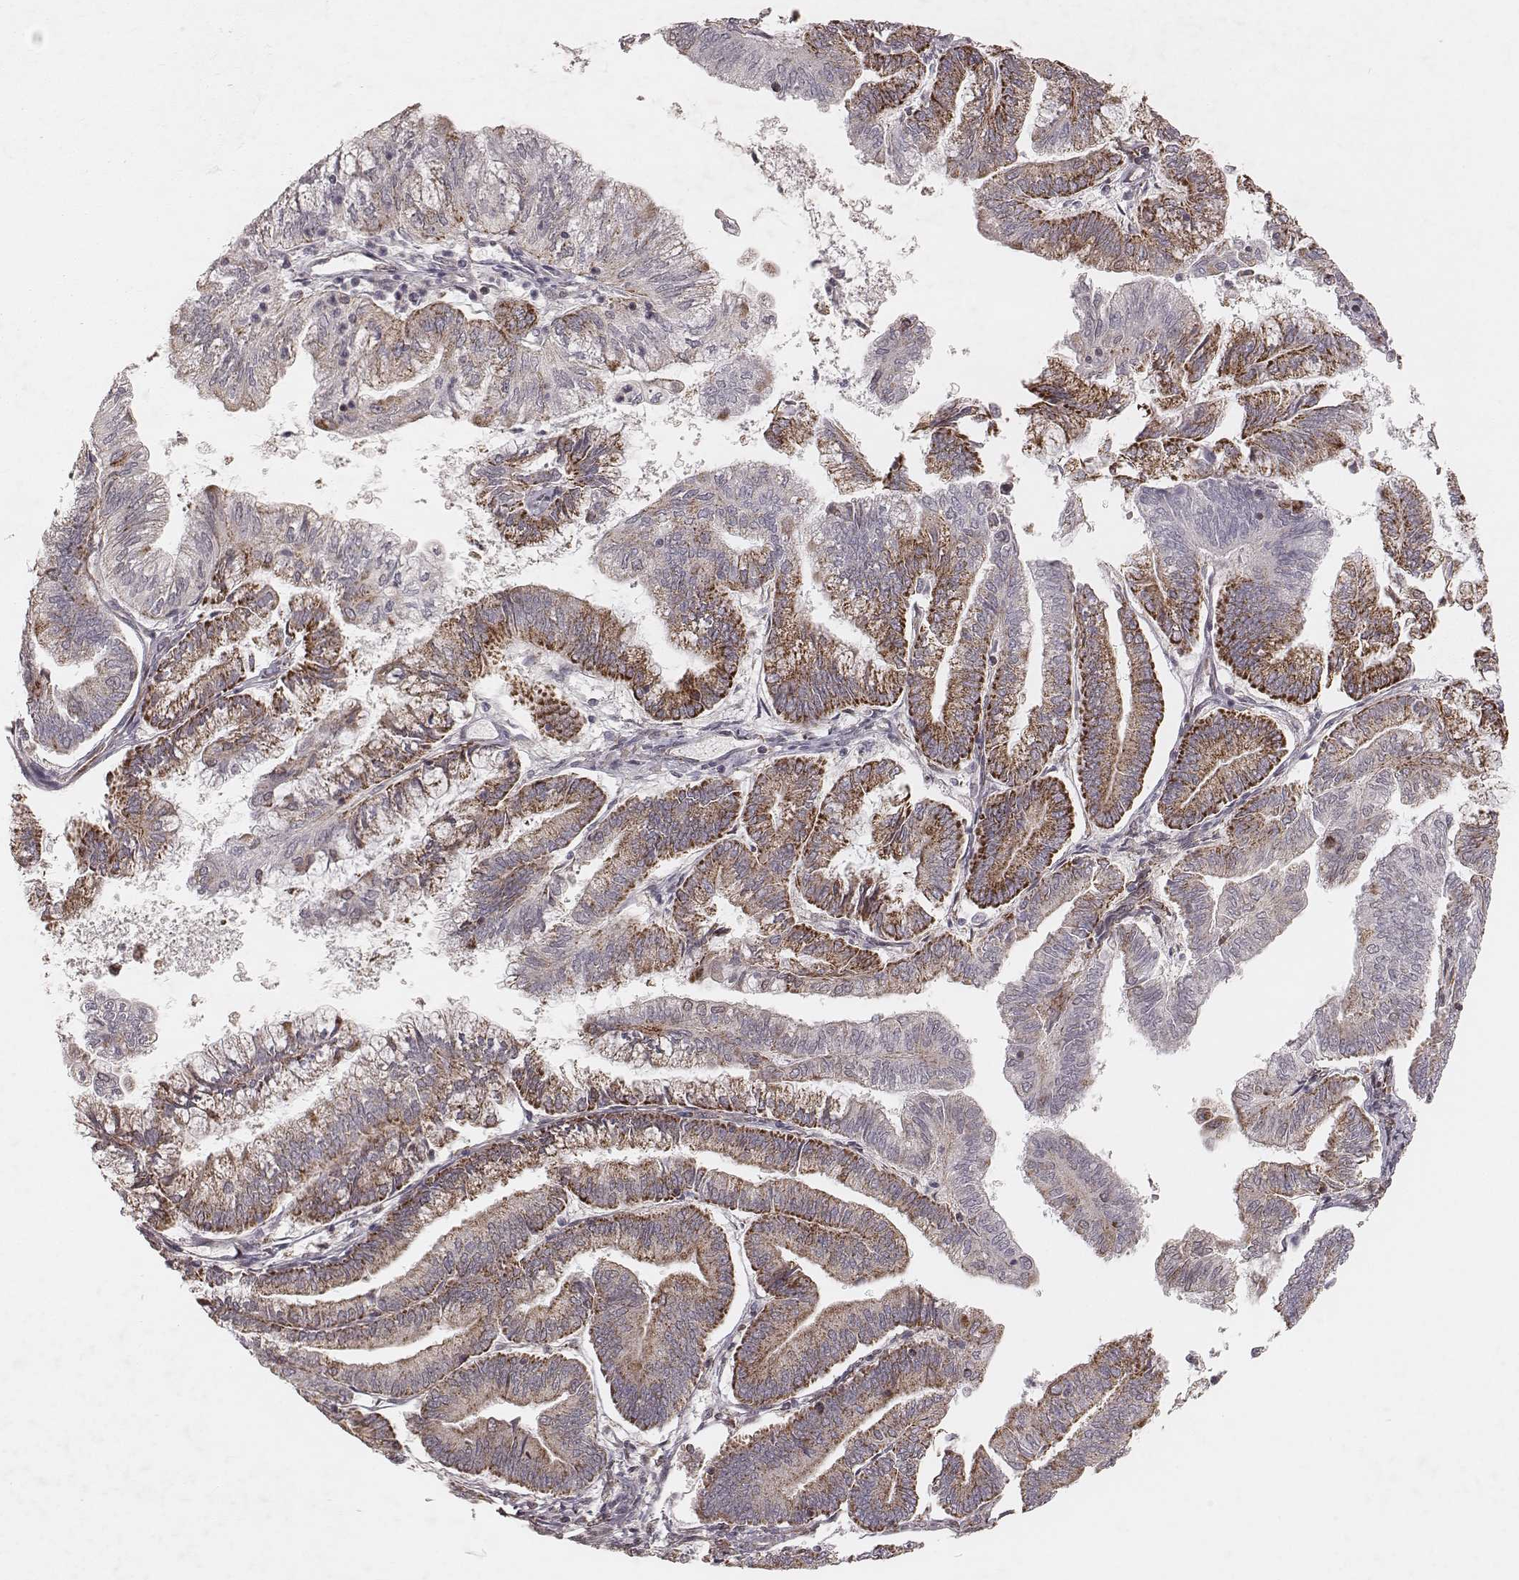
{"staining": {"intensity": "moderate", "quantity": "25%-75%", "location": "cytoplasmic/membranous"}, "tissue": "endometrial cancer", "cell_type": "Tumor cells", "image_type": "cancer", "snomed": [{"axis": "morphology", "description": "Adenocarcinoma, NOS"}, {"axis": "topography", "description": "Endometrium"}], "caption": "Endometrial cancer stained with DAB immunohistochemistry (IHC) demonstrates medium levels of moderate cytoplasmic/membranous positivity in about 25%-75% of tumor cells. The staining was performed using DAB (3,3'-diaminobenzidine) to visualize the protein expression in brown, while the nuclei were stained in blue with hematoxylin (Magnification: 20x).", "gene": "NDUFA7", "patient": {"sex": "female", "age": 55}}